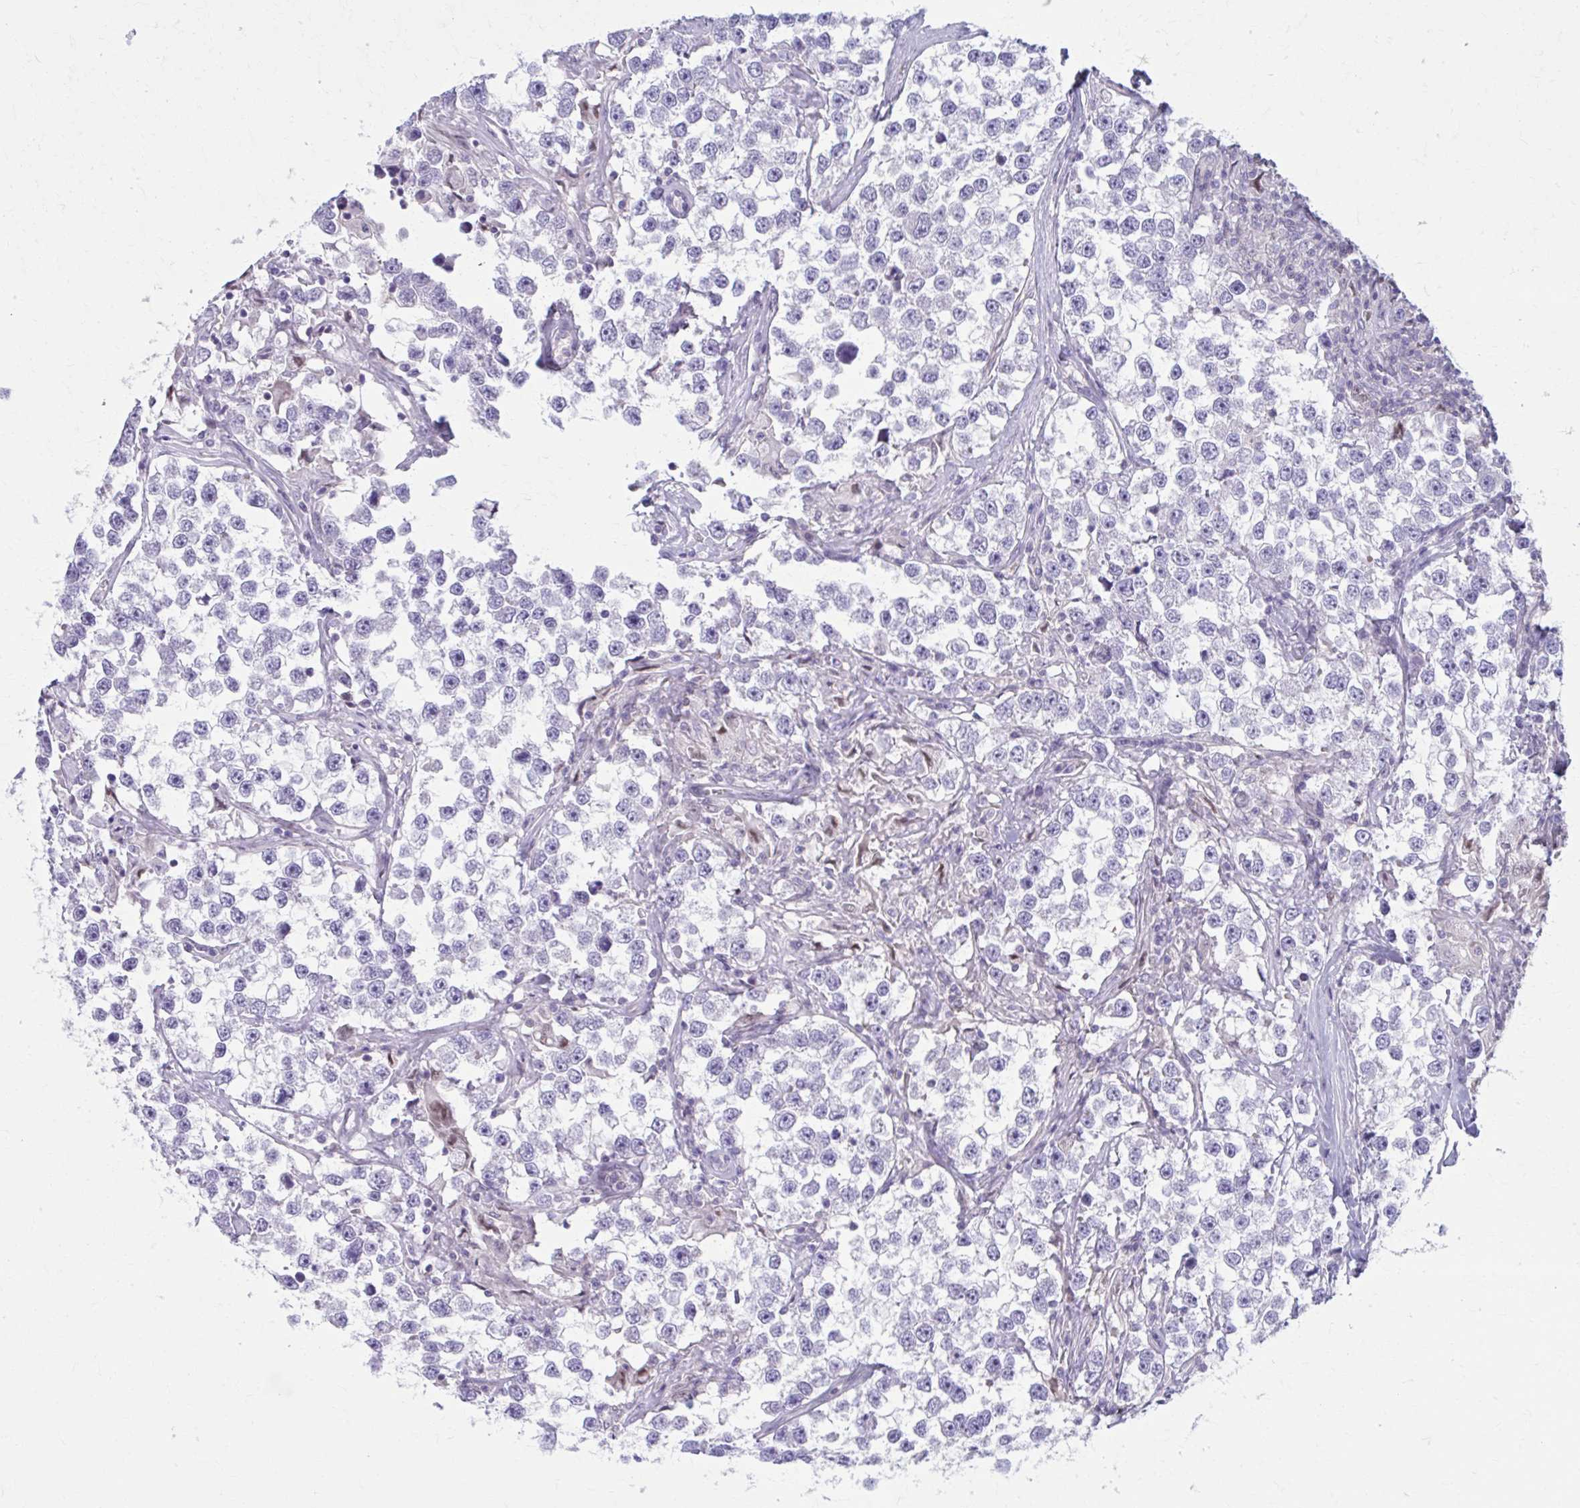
{"staining": {"intensity": "negative", "quantity": "none", "location": "none"}, "tissue": "testis cancer", "cell_type": "Tumor cells", "image_type": "cancer", "snomed": [{"axis": "morphology", "description": "Seminoma, NOS"}, {"axis": "topography", "description": "Testis"}], "caption": "A high-resolution photomicrograph shows IHC staining of testis seminoma, which exhibits no significant staining in tumor cells.", "gene": "CHST3", "patient": {"sex": "male", "age": 46}}